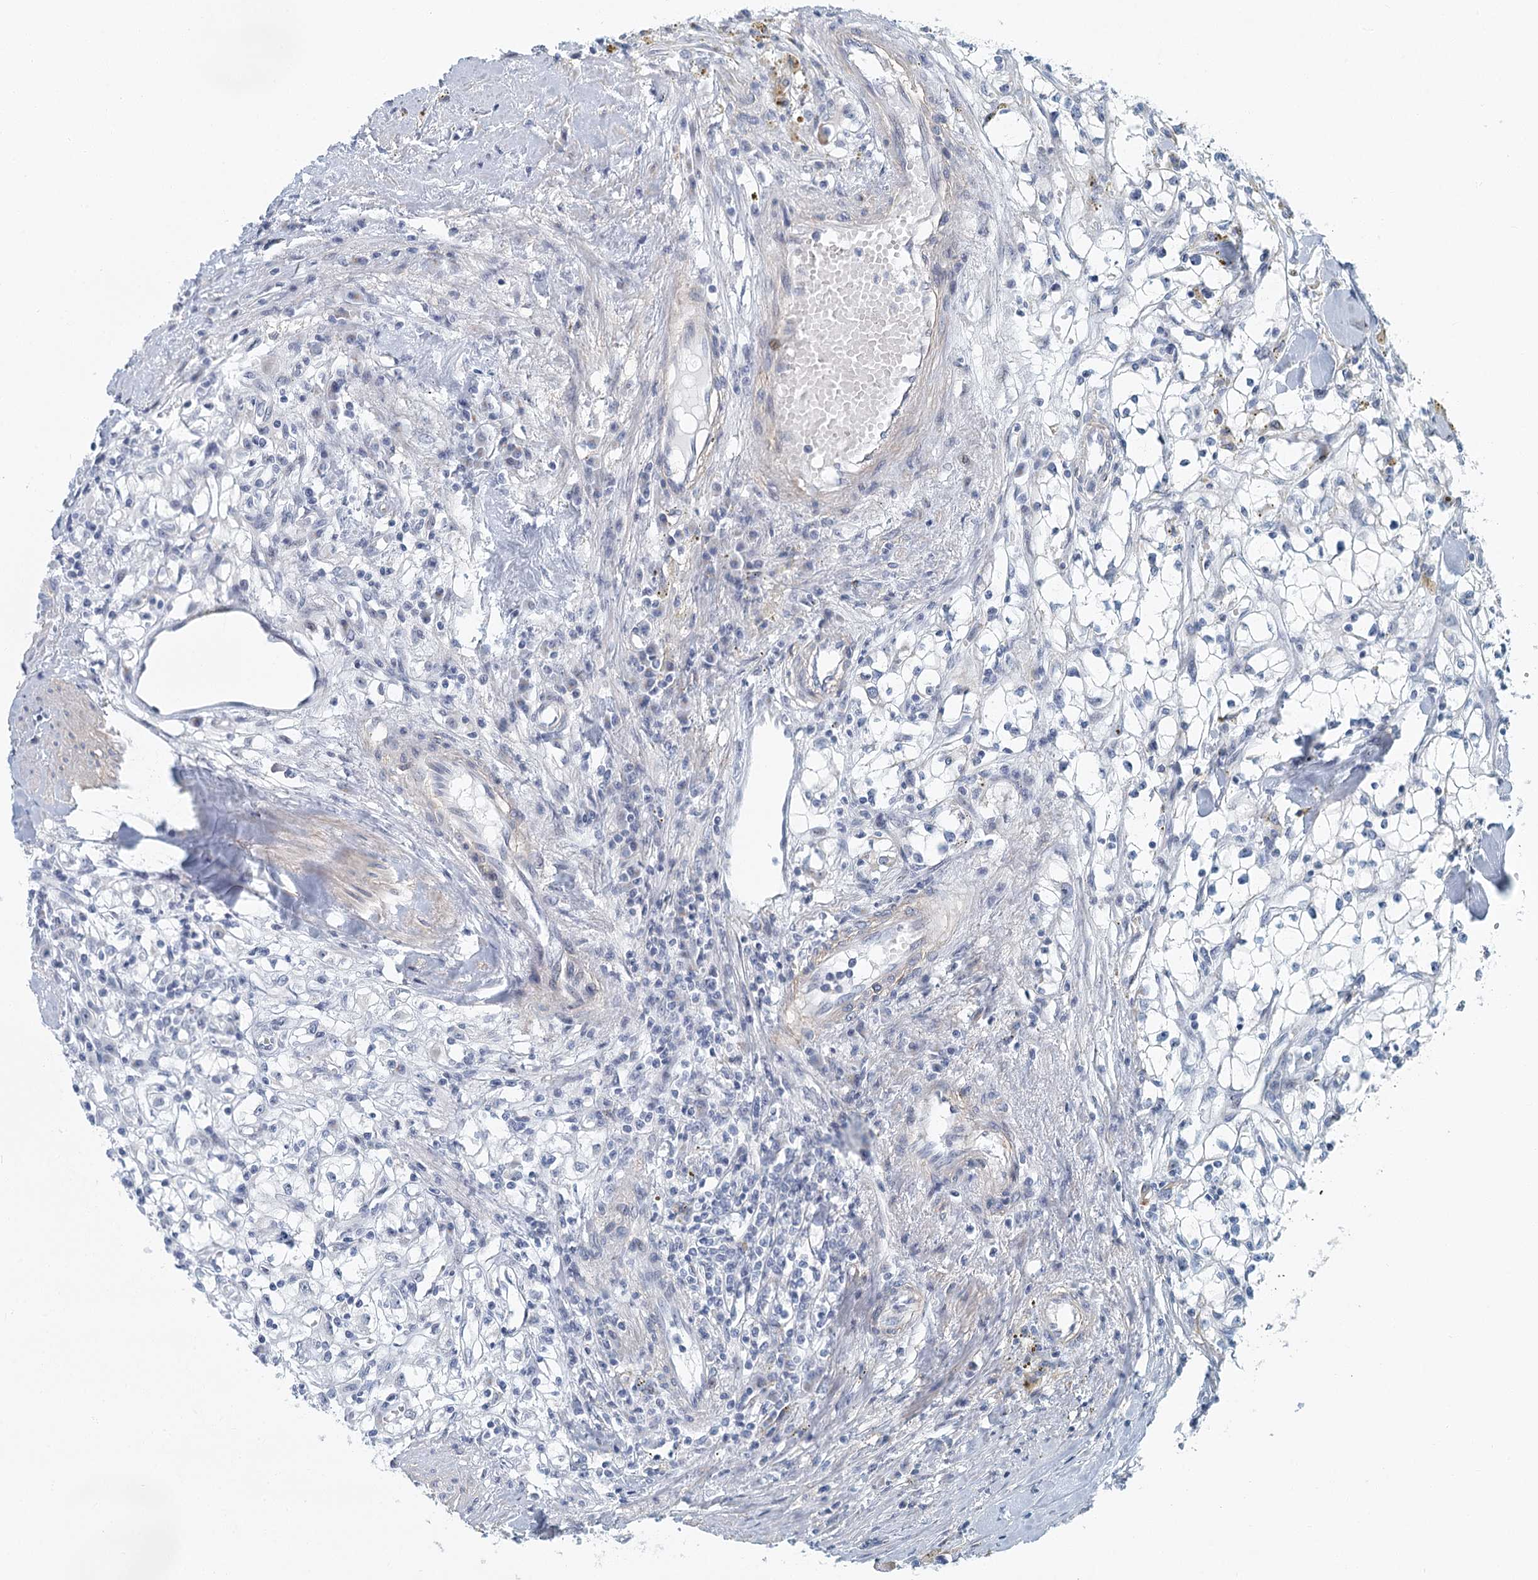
{"staining": {"intensity": "negative", "quantity": "none", "location": "none"}, "tissue": "renal cancer", "cell_type": "Tumor cells", "image_type": "cancer", "snomed": [{"axis": "morphology", "description": "Adenocarcinoma, NOS"}, {"axis": "topography", "description": "Kidney"}], "caption": "Tumor cells show no significant protein positivity in renal cancer (adenocarcinoma).", "gene": "ZNF527", "patient": {"sex": "male", "age": 56}}